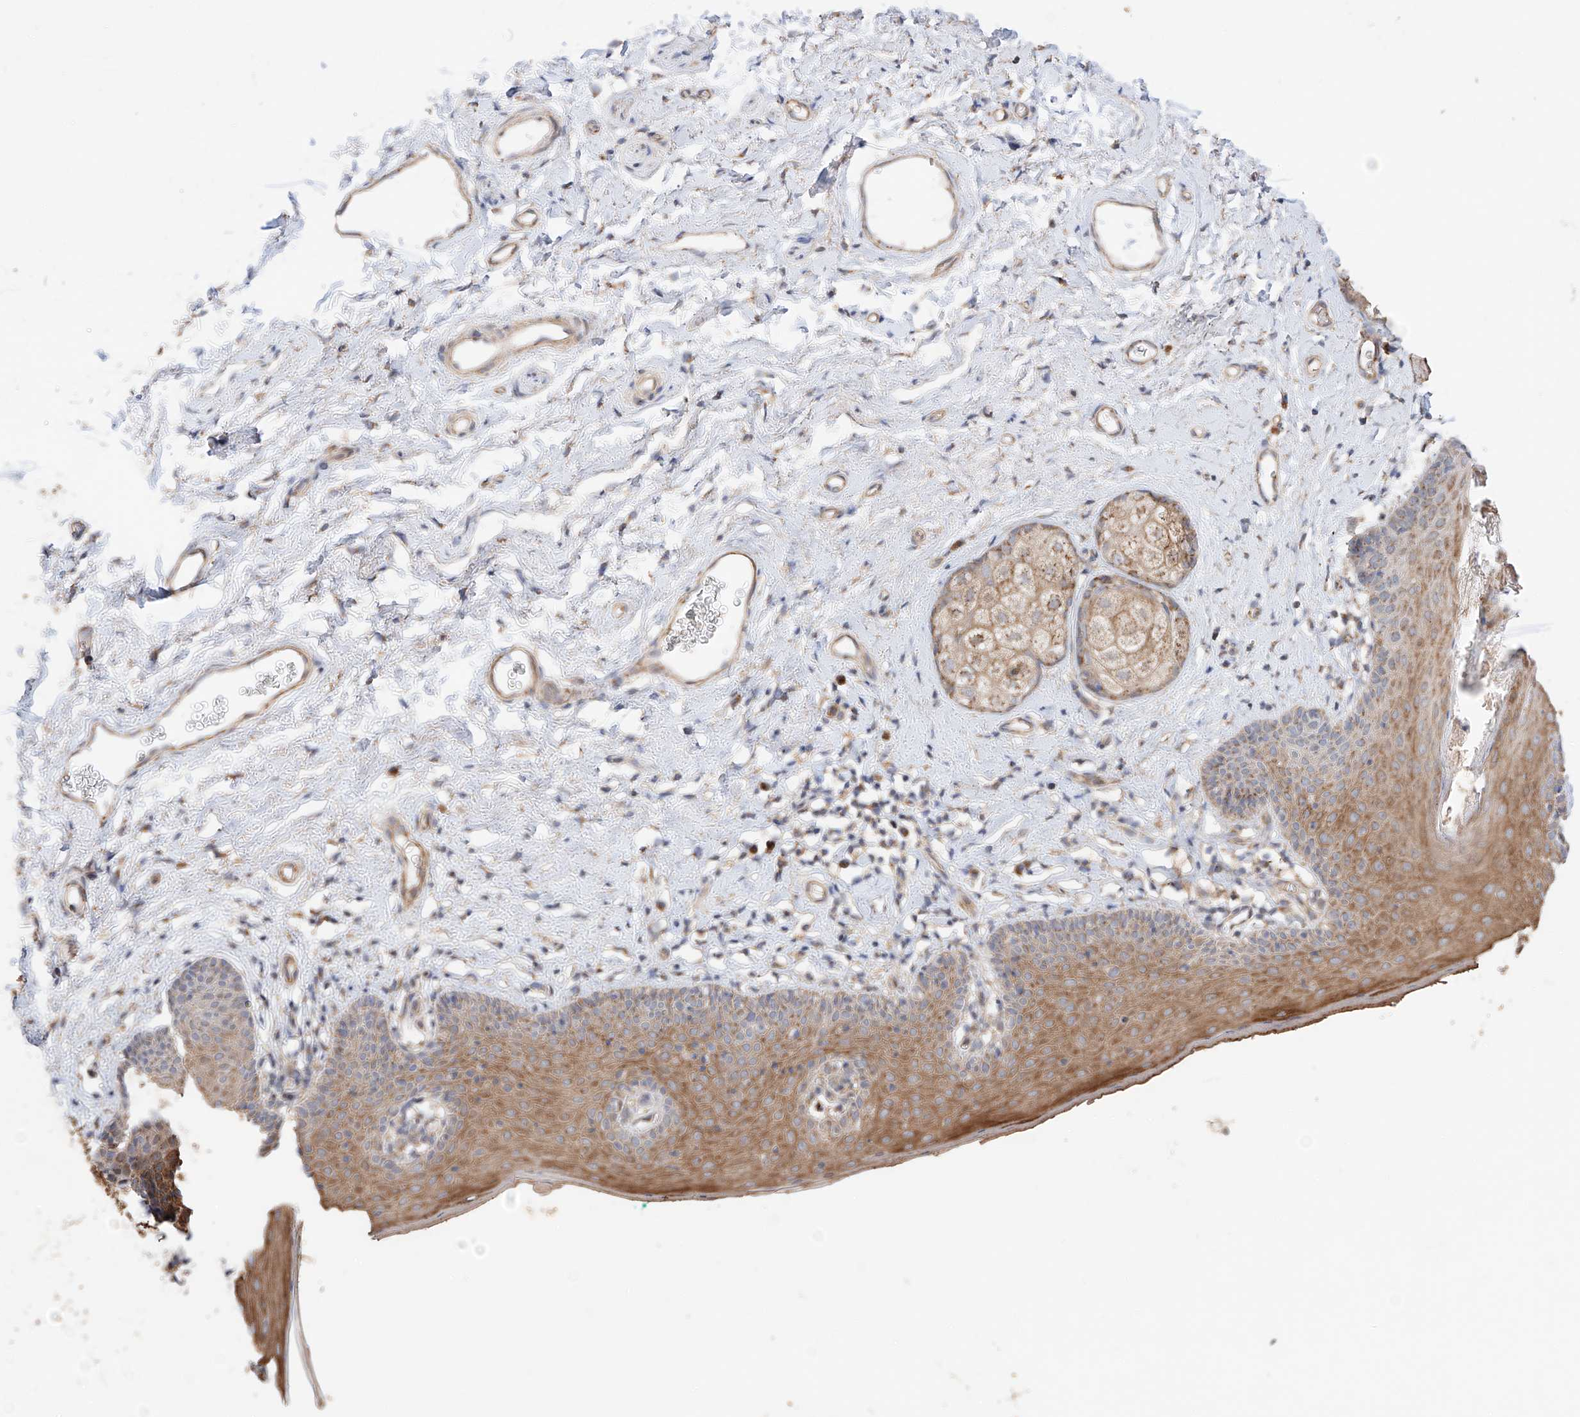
{"staining": {"intensity": "moderate", "quantity": ">75%", "location": "cytoplasmic/membranous"}, "tissue": "skin", "cell_type": "Epidermal cells", "image_type": "normal", "snomed": [{"axis": "morphology", "description": "Normal tissue, NOS"}, {"axis": "topography", "description": "Vulva"}], "caption": "Epidermal cells show medium levels of moderate cytoplasmic/membranous positivity in about >75% of cells in normal skin. Nuclei are stained in blue.", "gene": "MOSPD1", "patient": {"sex": "female", "age": 66}}